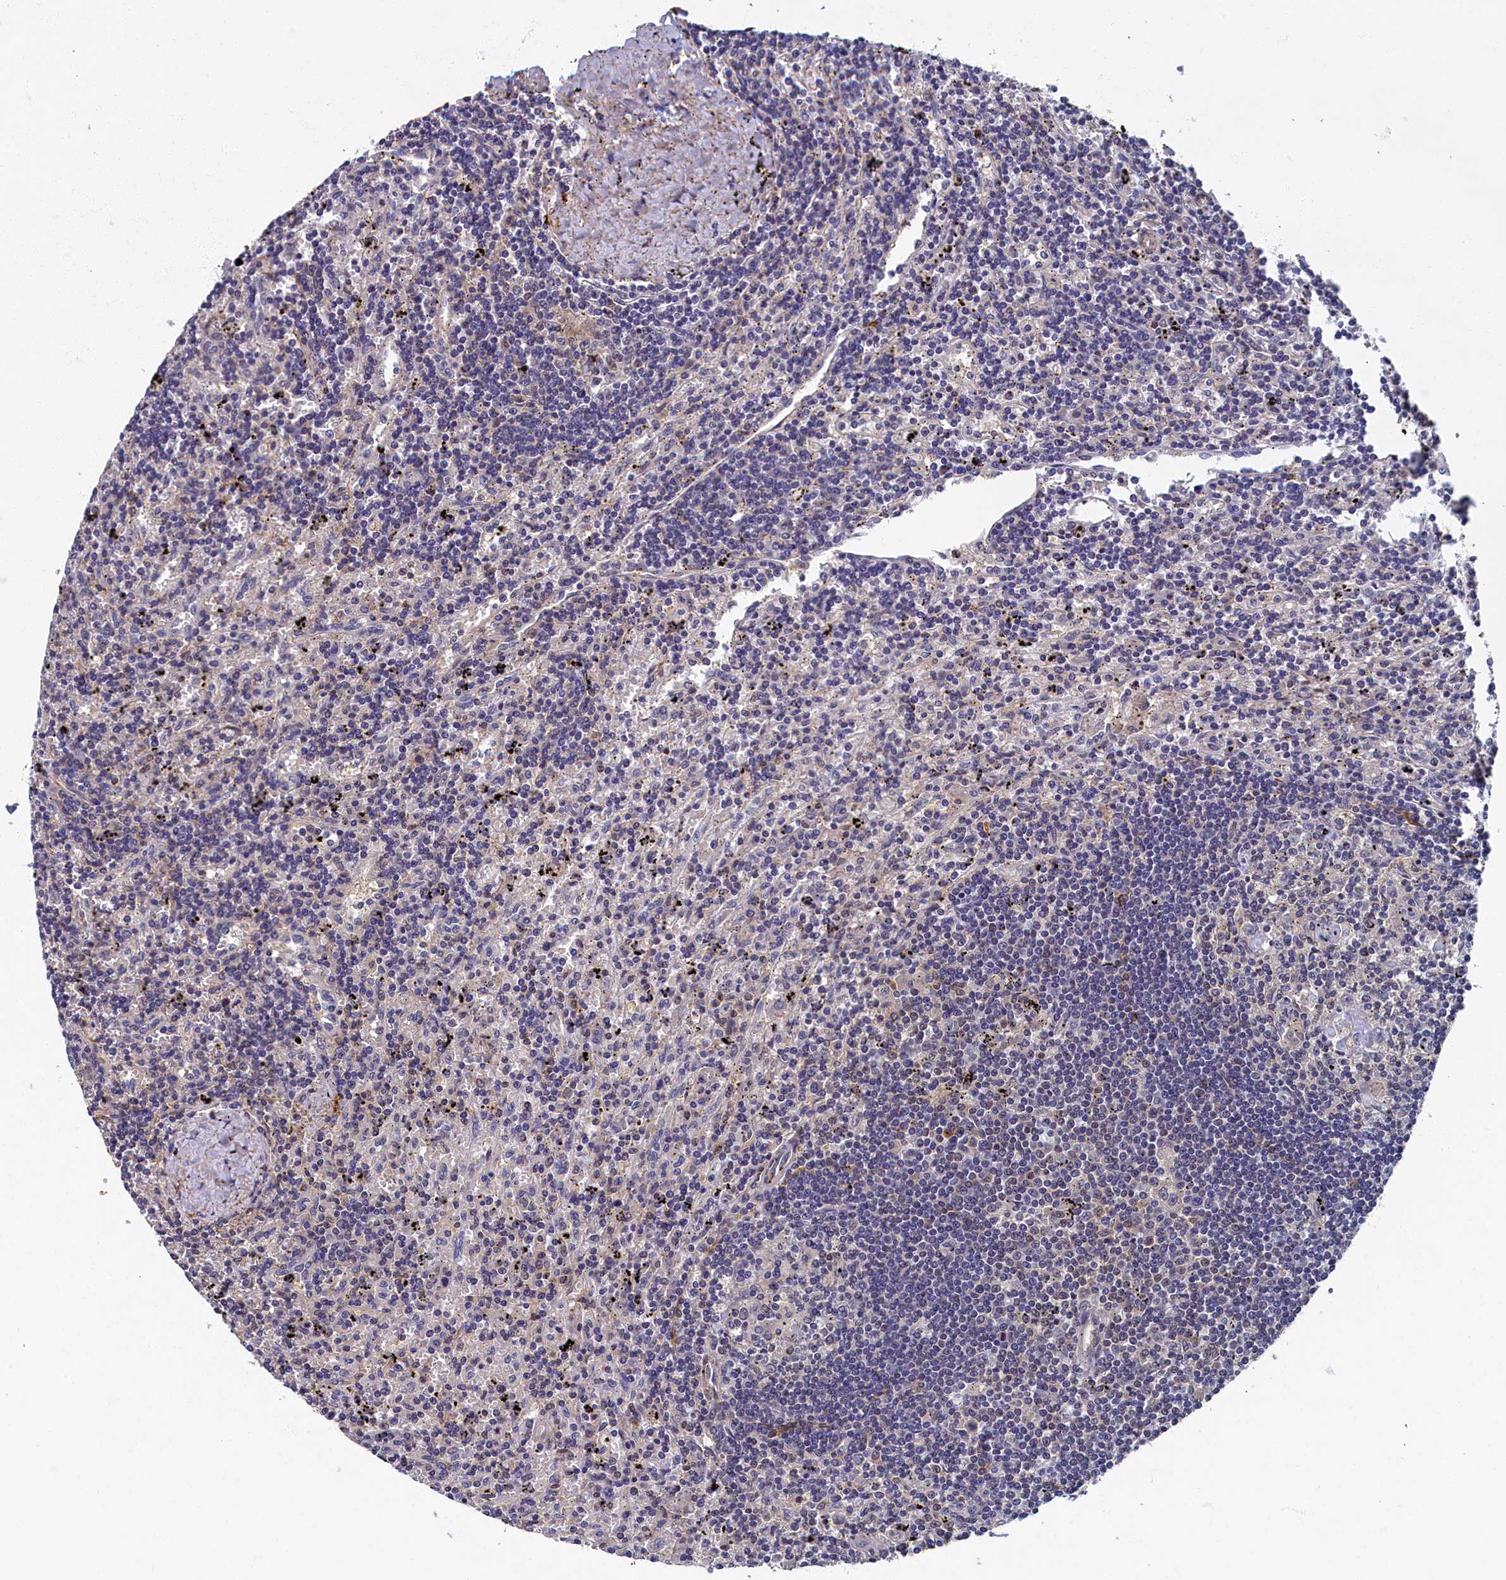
{"staining": {"intensity": "negative", "quantity": "none", "location": "none"}, "tissue": "lymphoma", "cell_type": "Tumor cells", "image_type": "cancer", "snomed": [{"axis": "morphology", "description": "Malignant lymphoma, non-Hodgkin's type, Low grade"}, {"axis": "topography", "description": "Spleen"}], "caption": "This is an immunohistochemistry histopathology image of lymphoma. There is no positivity in tumor cells.", "gene": "TBCB", "patient": {"sex": "male", "age": 76}}